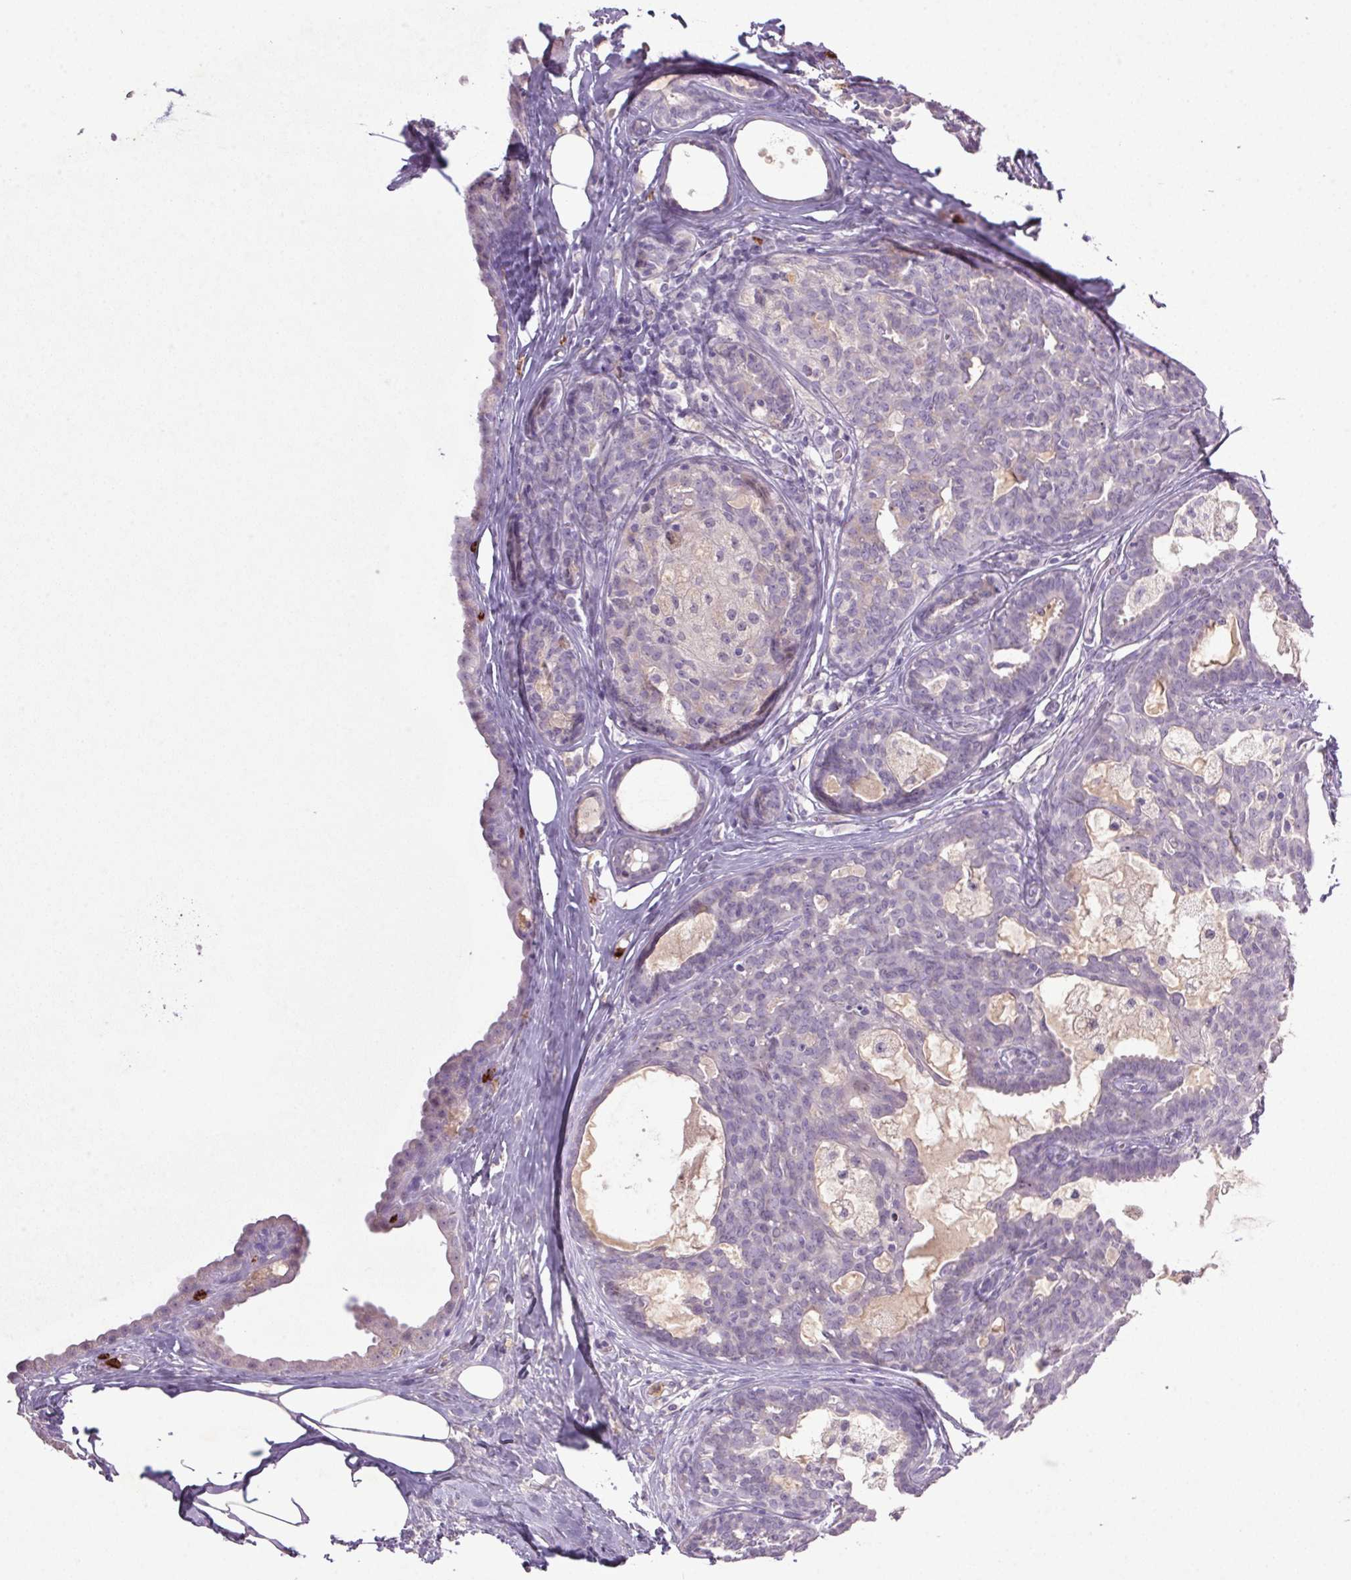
{"staining": {"intensity": "negative", "quantity": "none", "location": "none"}, "tissue": "breast cancer", "cell_type": "Tumor cells", "image_type": "cancer", "snomed": [{"axis": "morphology", "description": "Duct carcinoma"}, {"axis": "topography", "description": "Breast"}], "caption": "IHC of intraductal carcinoma (breast) shows no staining in tumor cells.", "gene": "TRDN", "patient": {"sex": "female", "age": 59}}